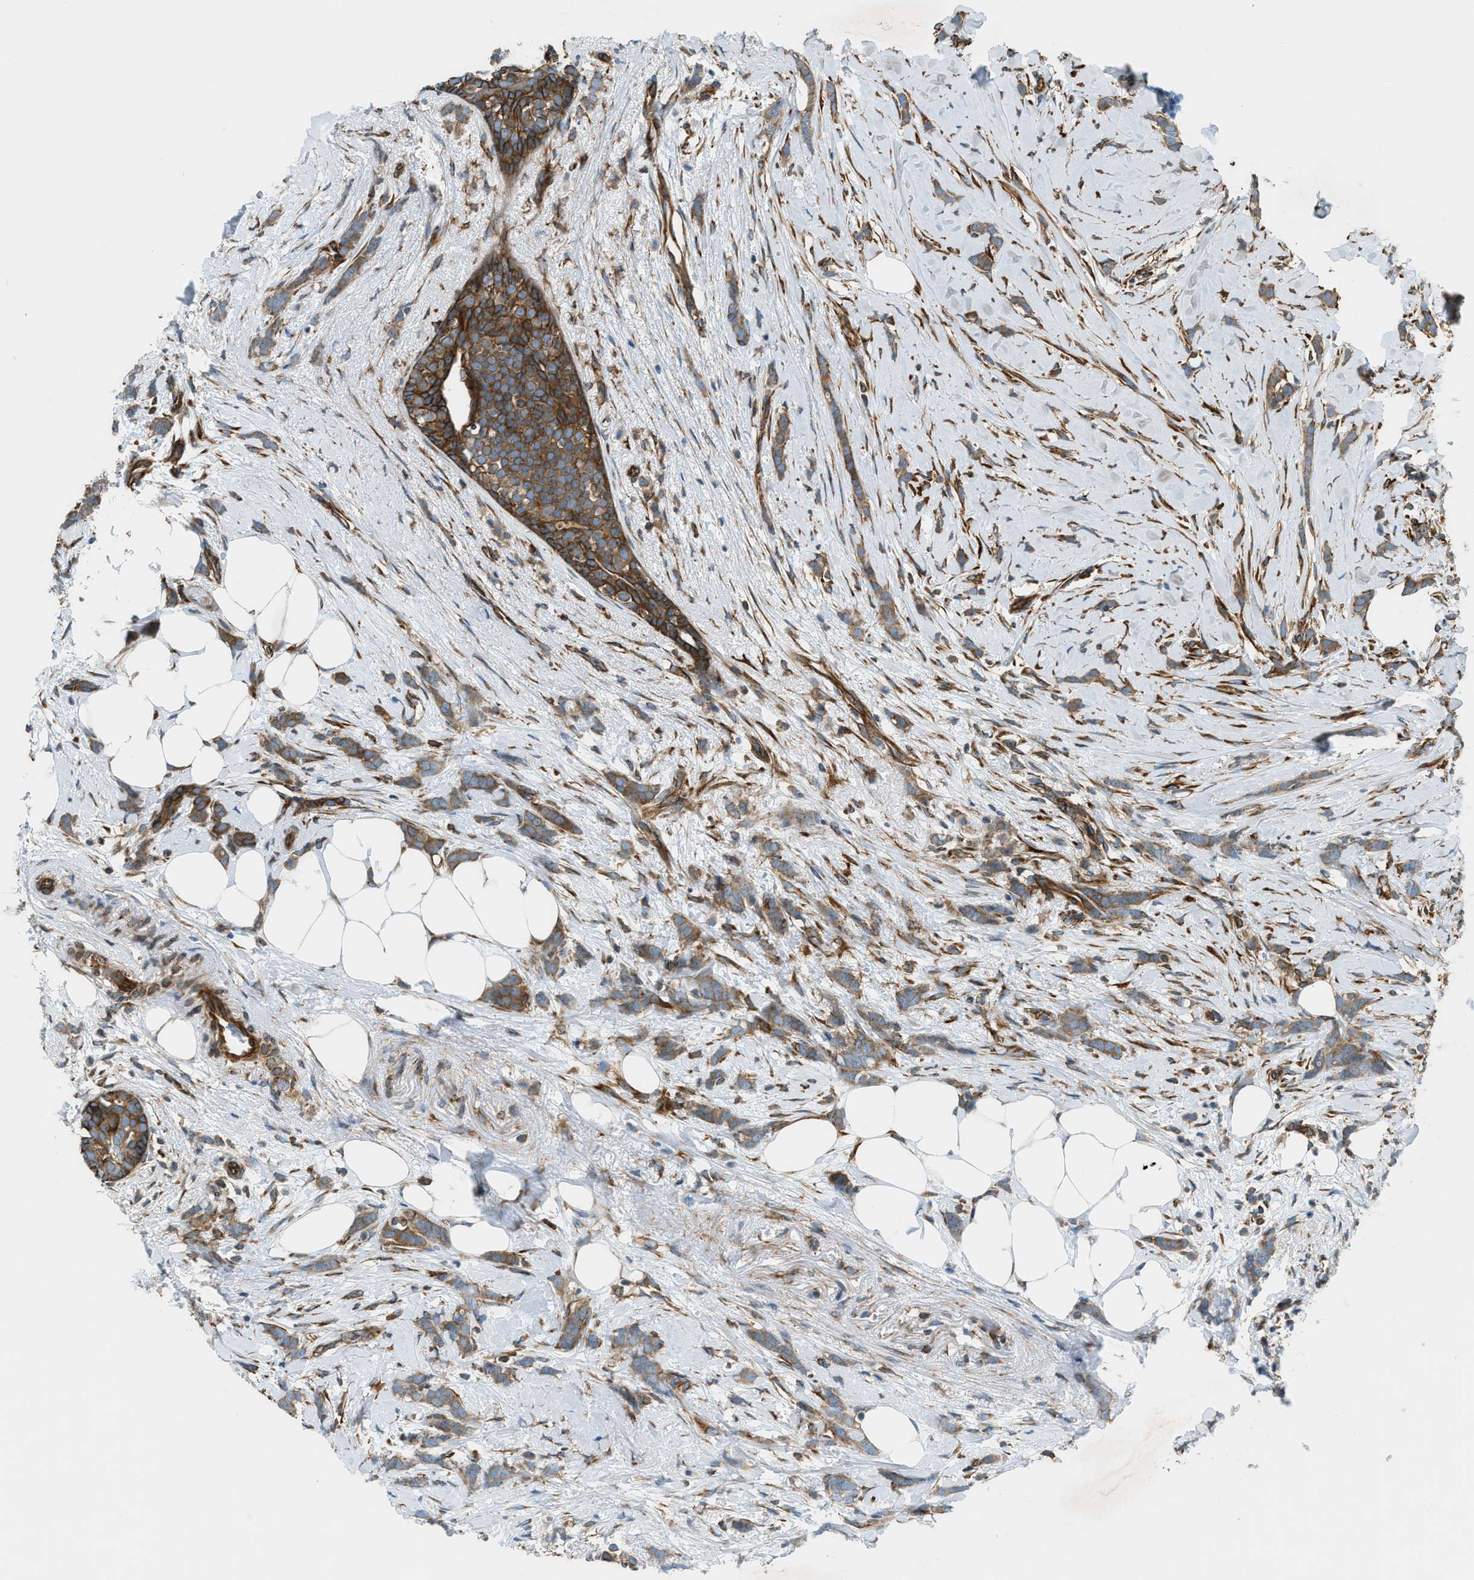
{"staining": {"intensity": "strong", "quantity": "25%-75%", "location": "cytoplasmic/membranous"}, "tissue": "breast cancer", "cell_type": "Tumor cells", "image_type": "cancer", "snomed": [{"axis": "morphology", "description": "Lobular carcinoma, in situ"}, {"axis": "morphology", "description": "Lobular carcinoma"}, {"axis": "topography", "description": "Breast"}], "caption": "This is a photomicrograph of IHC staining of breast lobular carcinoma in situ, which shows strong positivity in the cytoplasmic/membranous of tumor cells.", "gene": "DMAC1", "patient": {"sex": "female", "age": 41}}